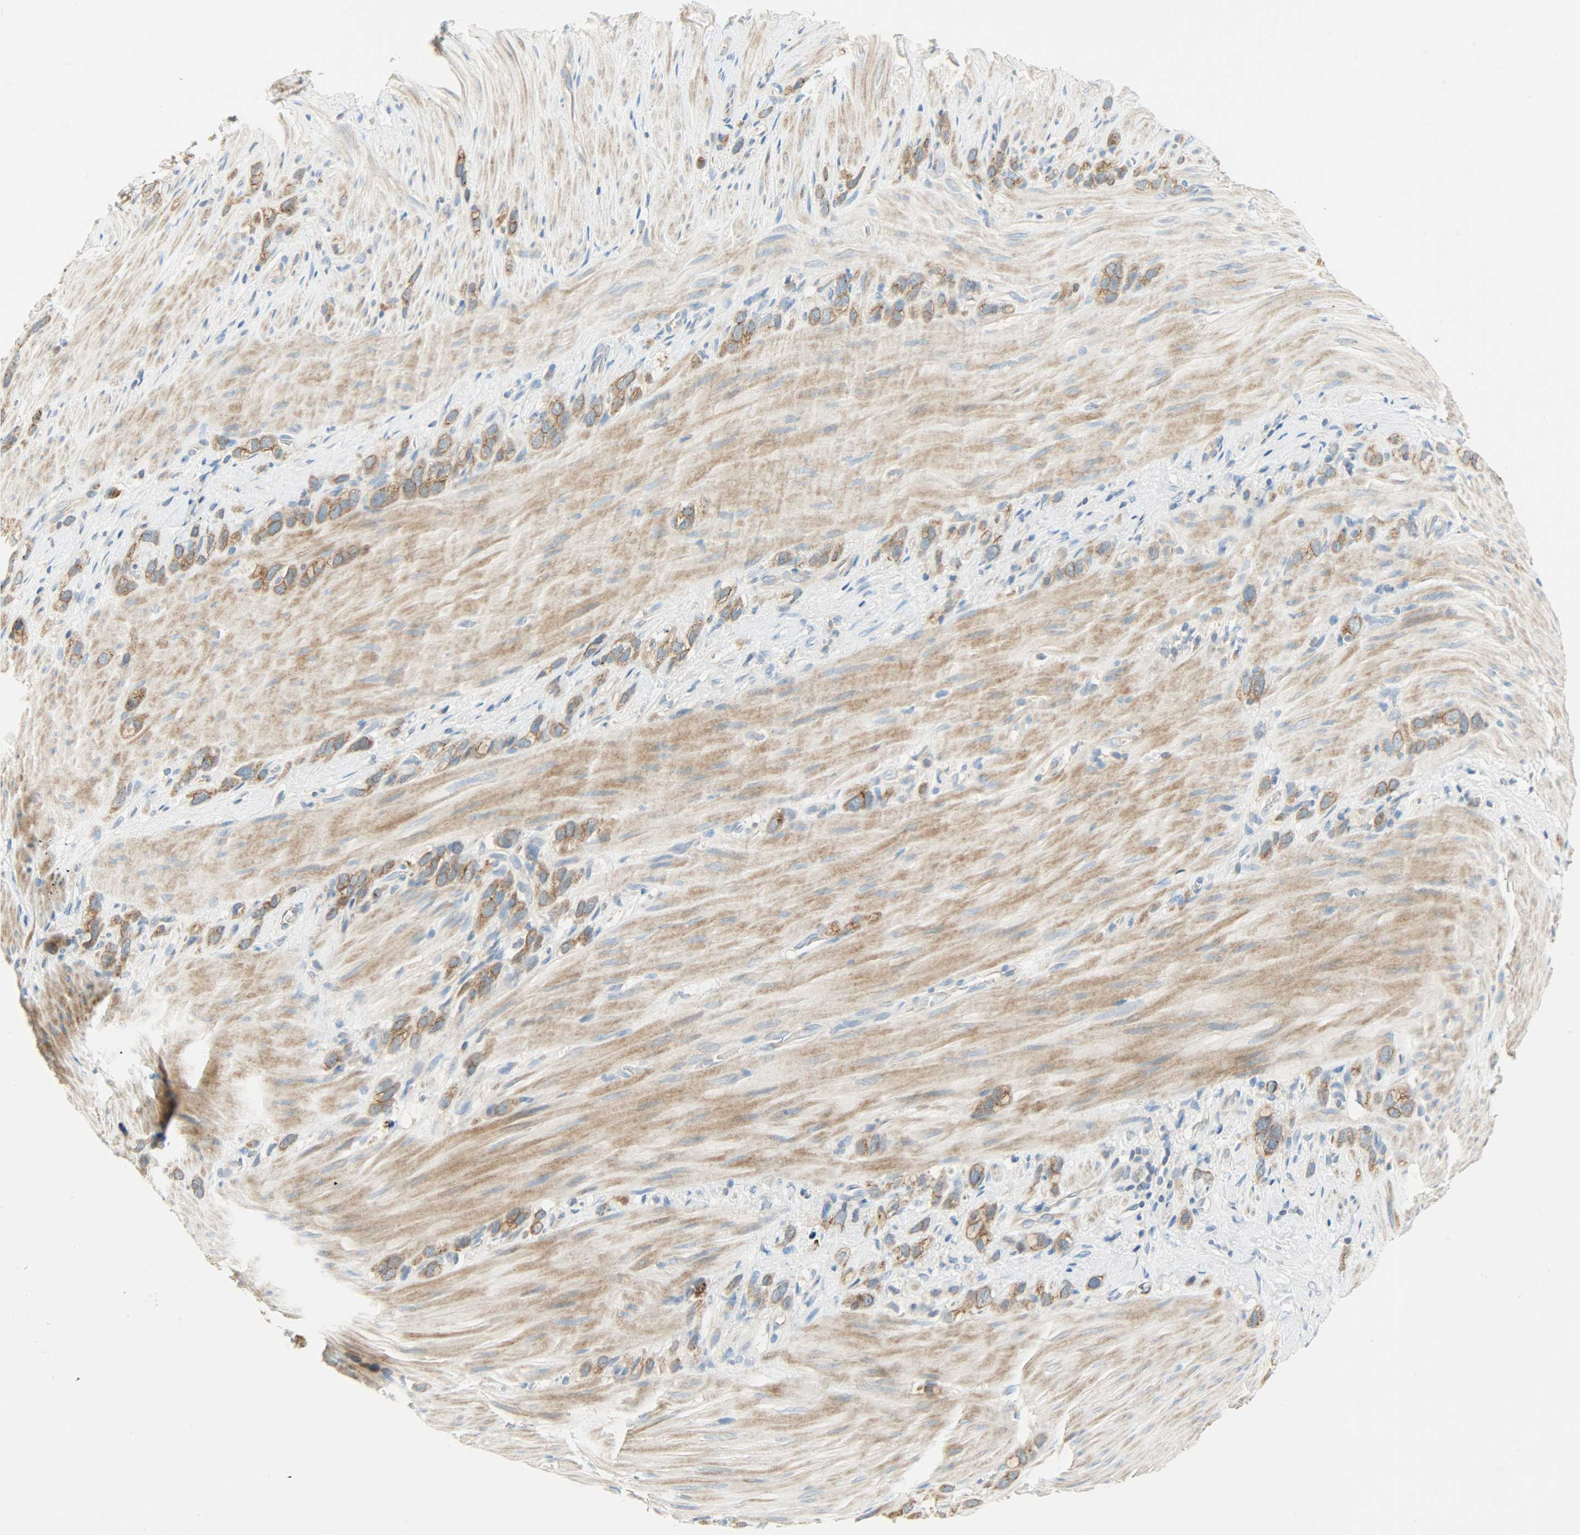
{"staining": {"intensity": "strong", "quantity": ">75%", "location": "cytoplasmic/membranous"}, "tissue": "stomach cancer", "cell_type": "Tumor cells", "image_type": "cancer", "snomed": [{"axis": "morphology", "description": "Normal tissue, NOS"}, {"axis": "morphology", "description": "Adenocarcinoma, NOS"}, {"axis": "morphology", "description": "Adenocarcinoma, High grade"}, {"axis": "topography", "description": "Stomach, upper"}, {"axis": "topography", "description": "Stomach"}], "caption": "Protein staining displays strong cytoplasmic/membranous positivity in about >75% of tumor cells in stomach high-grade adenocarcinoma.", "gene": "DSG2", "patient": {"sex": "female", "age": 65}}